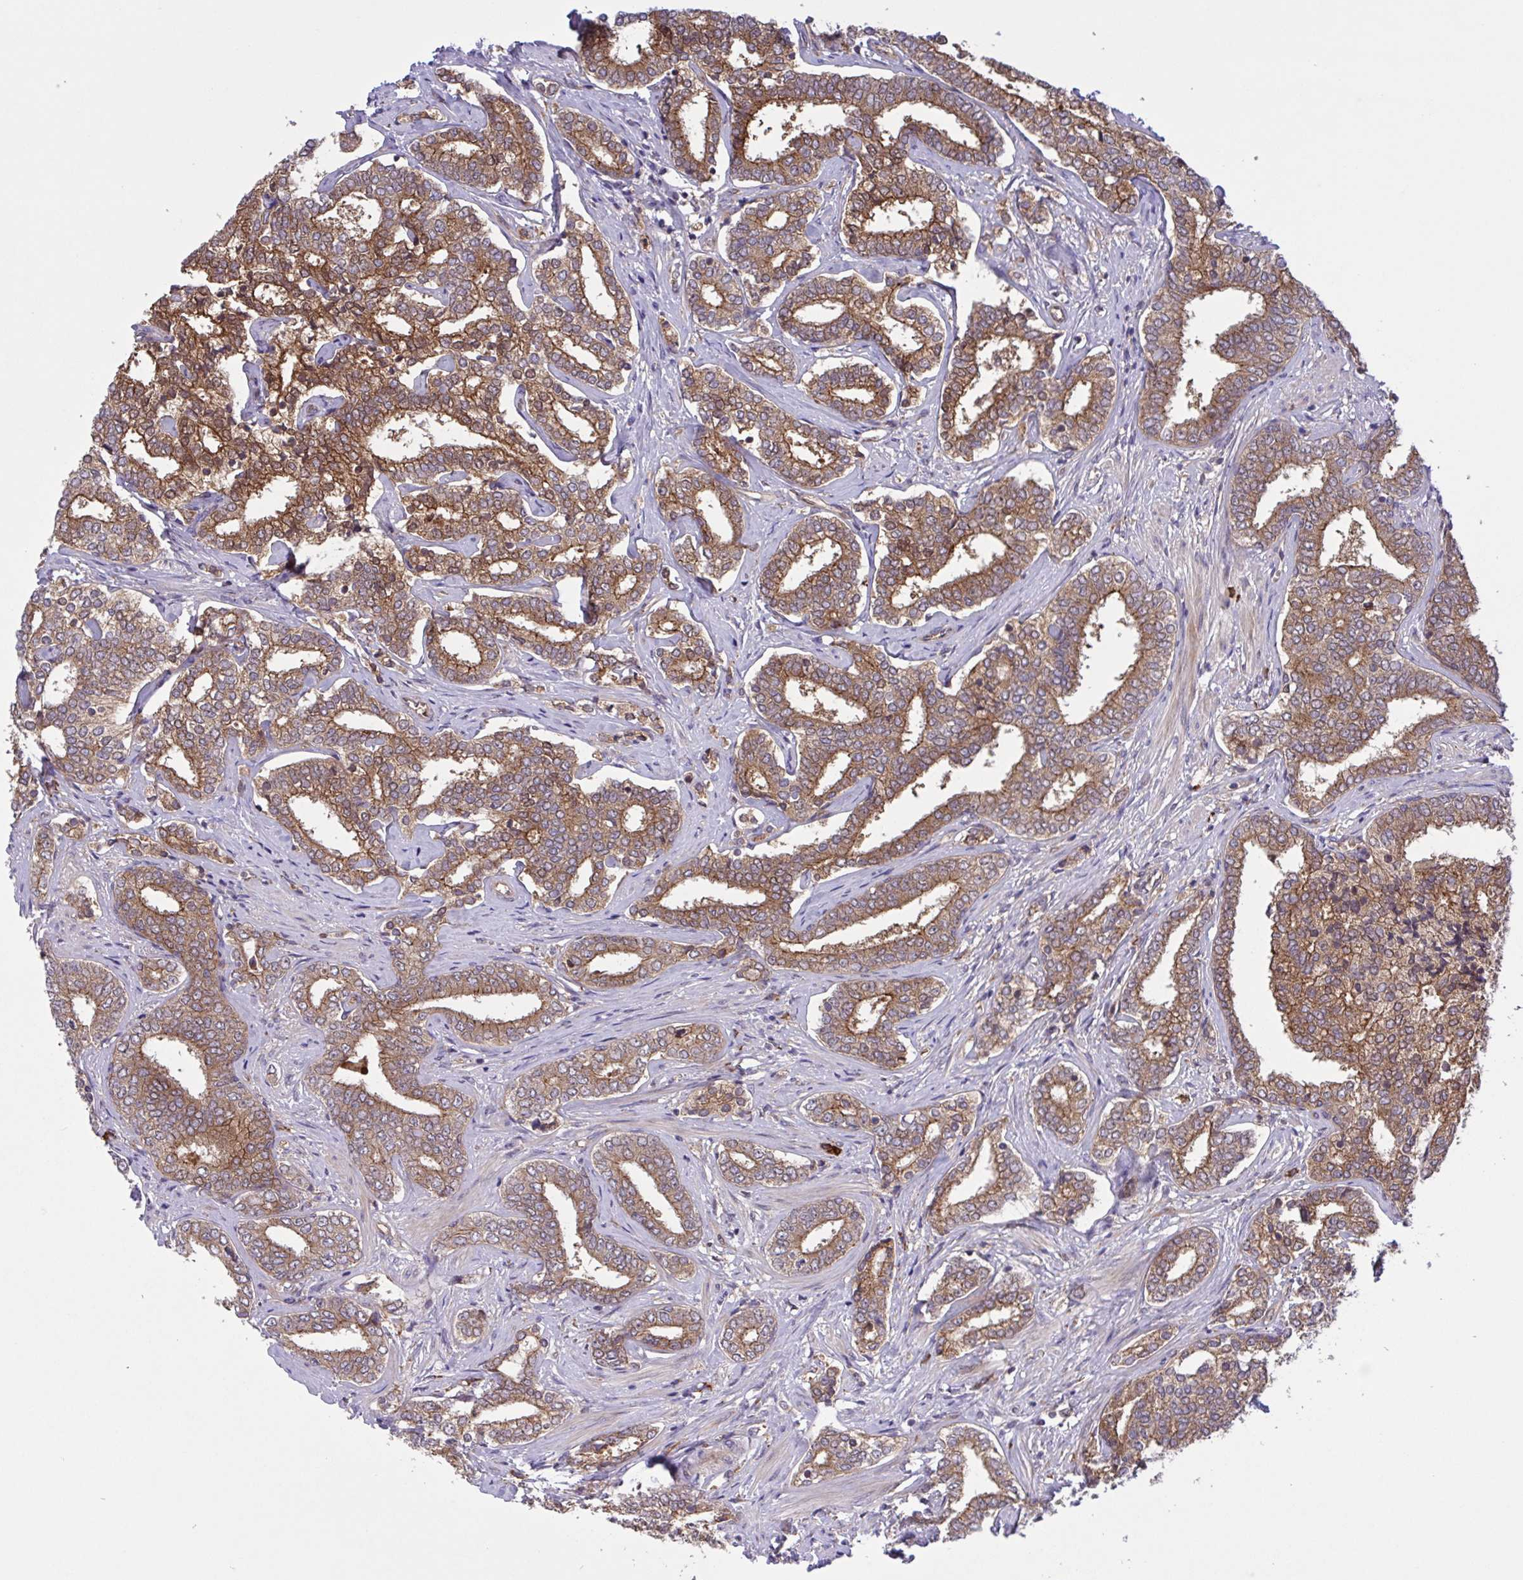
{"staining": {"intensity": "moderate", "quantity": ">75%", "location": "cytoplasmic/membranous"}, "tissue": "prostate cancer", "cell_type": "Tumor cells", "image_type": "cancer", "snomed": [{"axis": "morphology", "description": "Adenocarcinoma, High grade"}, {"axis": "topography", "description": "Prostate"}], "caption": "Immunohistochemistry (IHC) of adenocarcinoma (high-grade) (prostate) displays medium levels of moderate cytoplasmic/membranous expression in about >75% of tumor cells. The staining was performed using DAB (3,3'-diaminobenzidine) to visualize the protein expression in brown, while the nuclei were stained in blue with hematoxylin (Magnification: 20x).", "gene": "INTS10", "patient": {"sex": "male", "age": 72}}